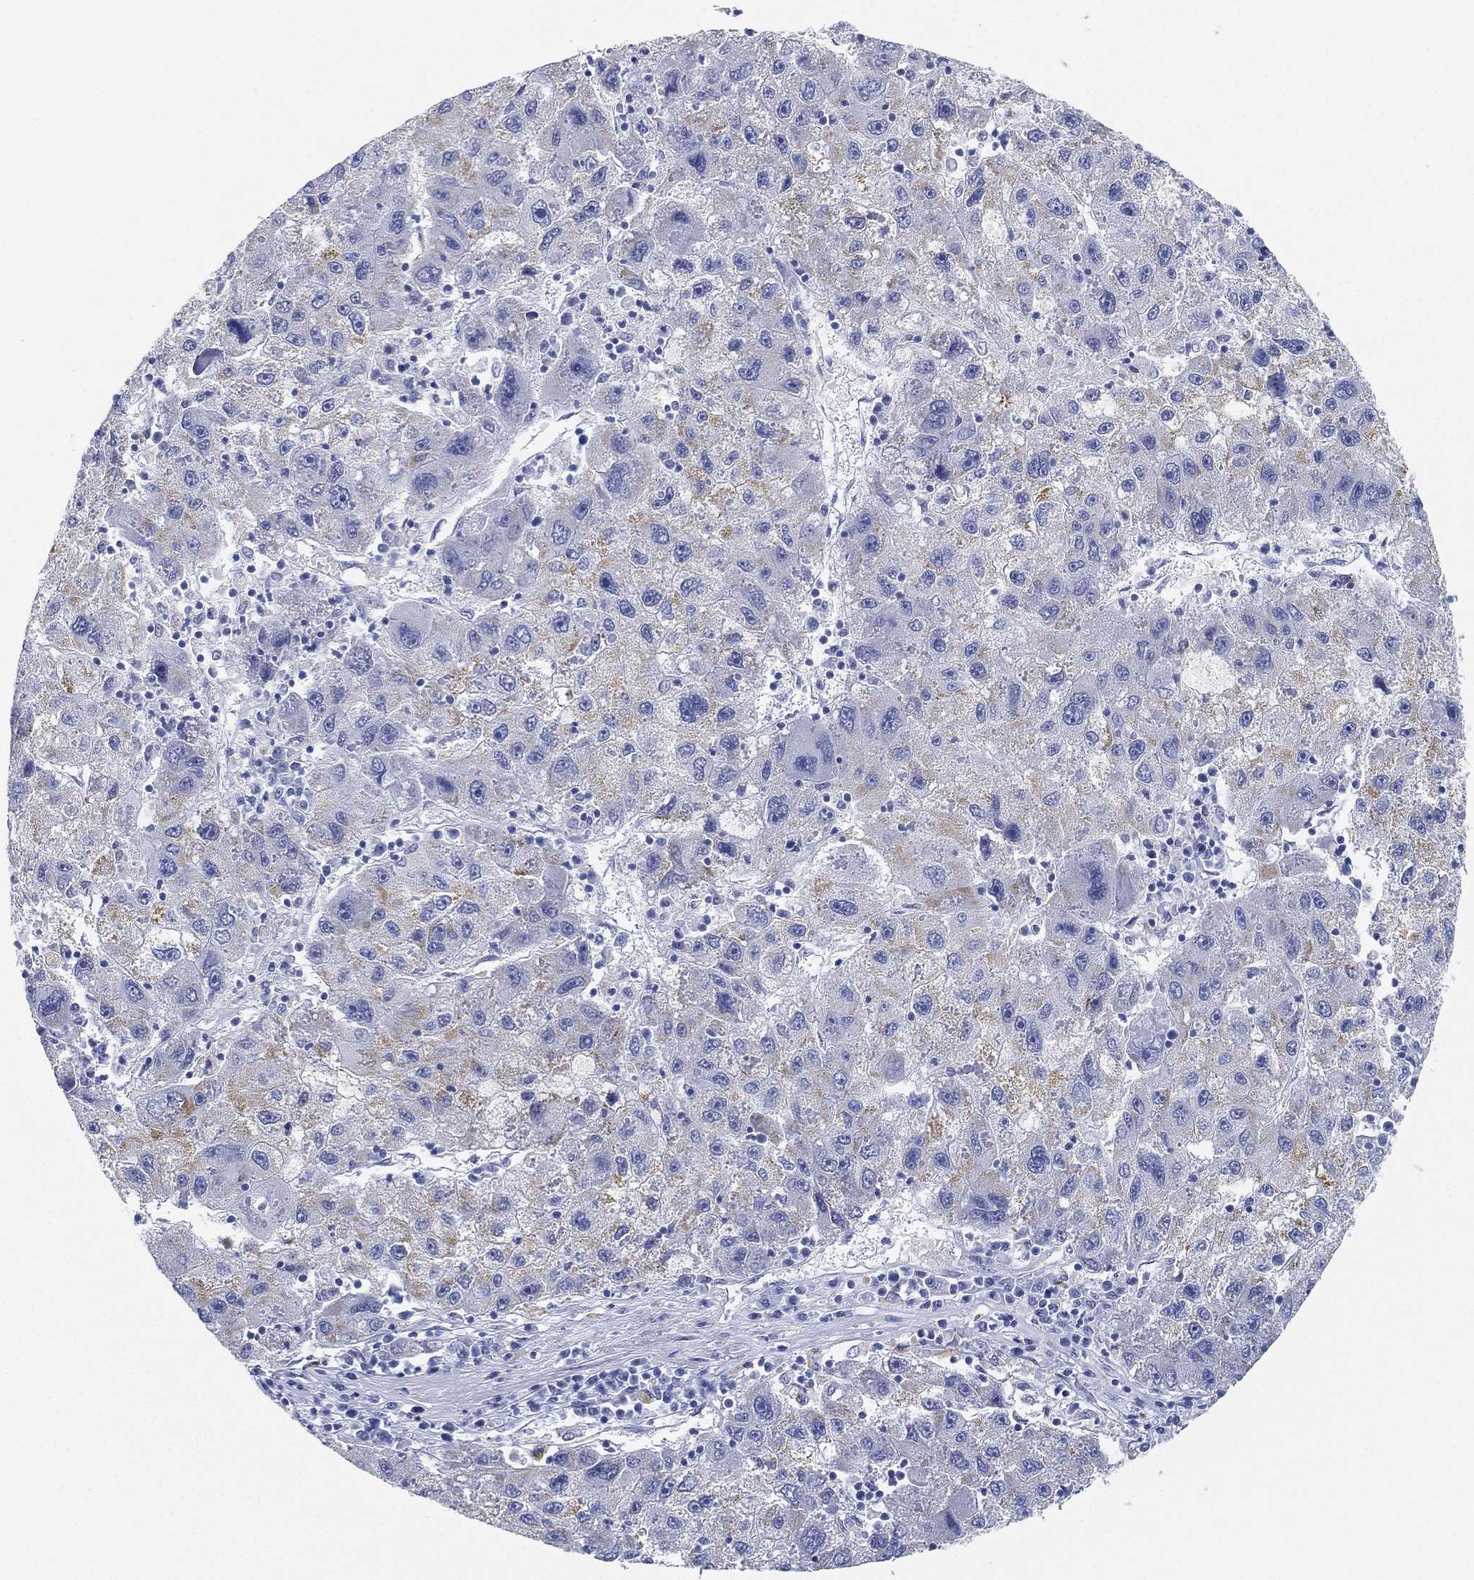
{"staining": {"intensity": "weak", "quantity": "<25%", "location": "cytoplasmic/membranous"}, "tissue": "liver cancer", "cell_type": "Tumor cells", "image_type": "cancer", "snomed": [{"axis": "morphology", "description": "Carcinoma, Hepatocellular, NOS"}, {"axis": "topography", "description": "Liver"}], "caption": "This photomicrograph is of liver cancer (hepatocellular carcinoma) stained with immunohistochemistry to label a protein in brown with the nuclei are counter-stained blue. There is no positivity in tumor cells.", "gene": "GPR61", "patient": {"sex": "male", "age": 75}}